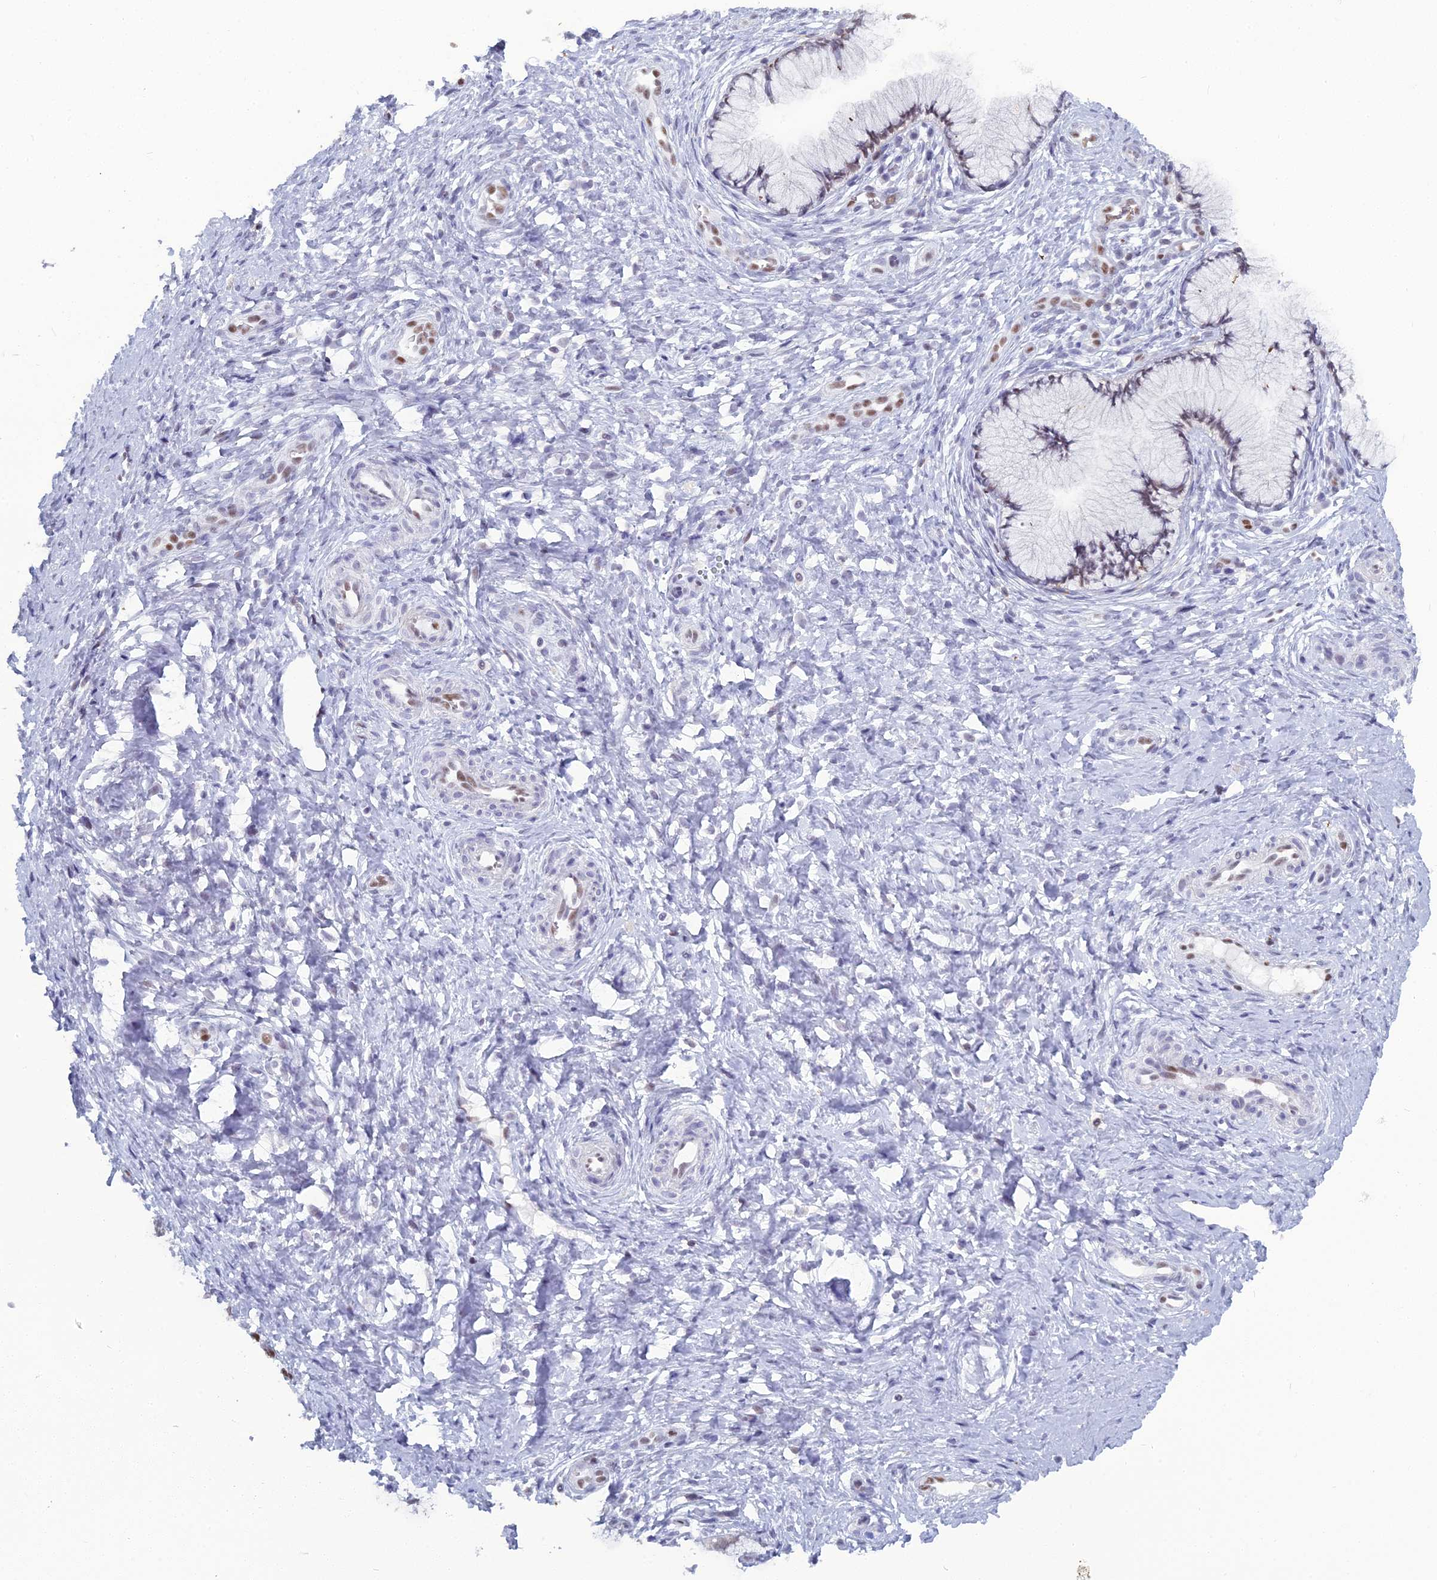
{"staining": {"intensity": "strong", "quantity": "<25%", "location": "nuclear"}, "tissue": "cervix", "cell_type": "Glandular cells", "image_type": "normal", "snomed": [{"axis": "morphology", "description": "Normal tissue, NOS"}, {"axis": "topography", "description": "Cervix"}], "caption": "Protein analysis of unremarkable cervix shows strong nuclear expression in approximately <25% of glandular cells. The staining was performed using DAB, with brown indicating positive protein expression. Nuclei are stained blue with hematoxylin.", "gene": "NOL4L", "patient": {"sex": "female", "age": 36}}